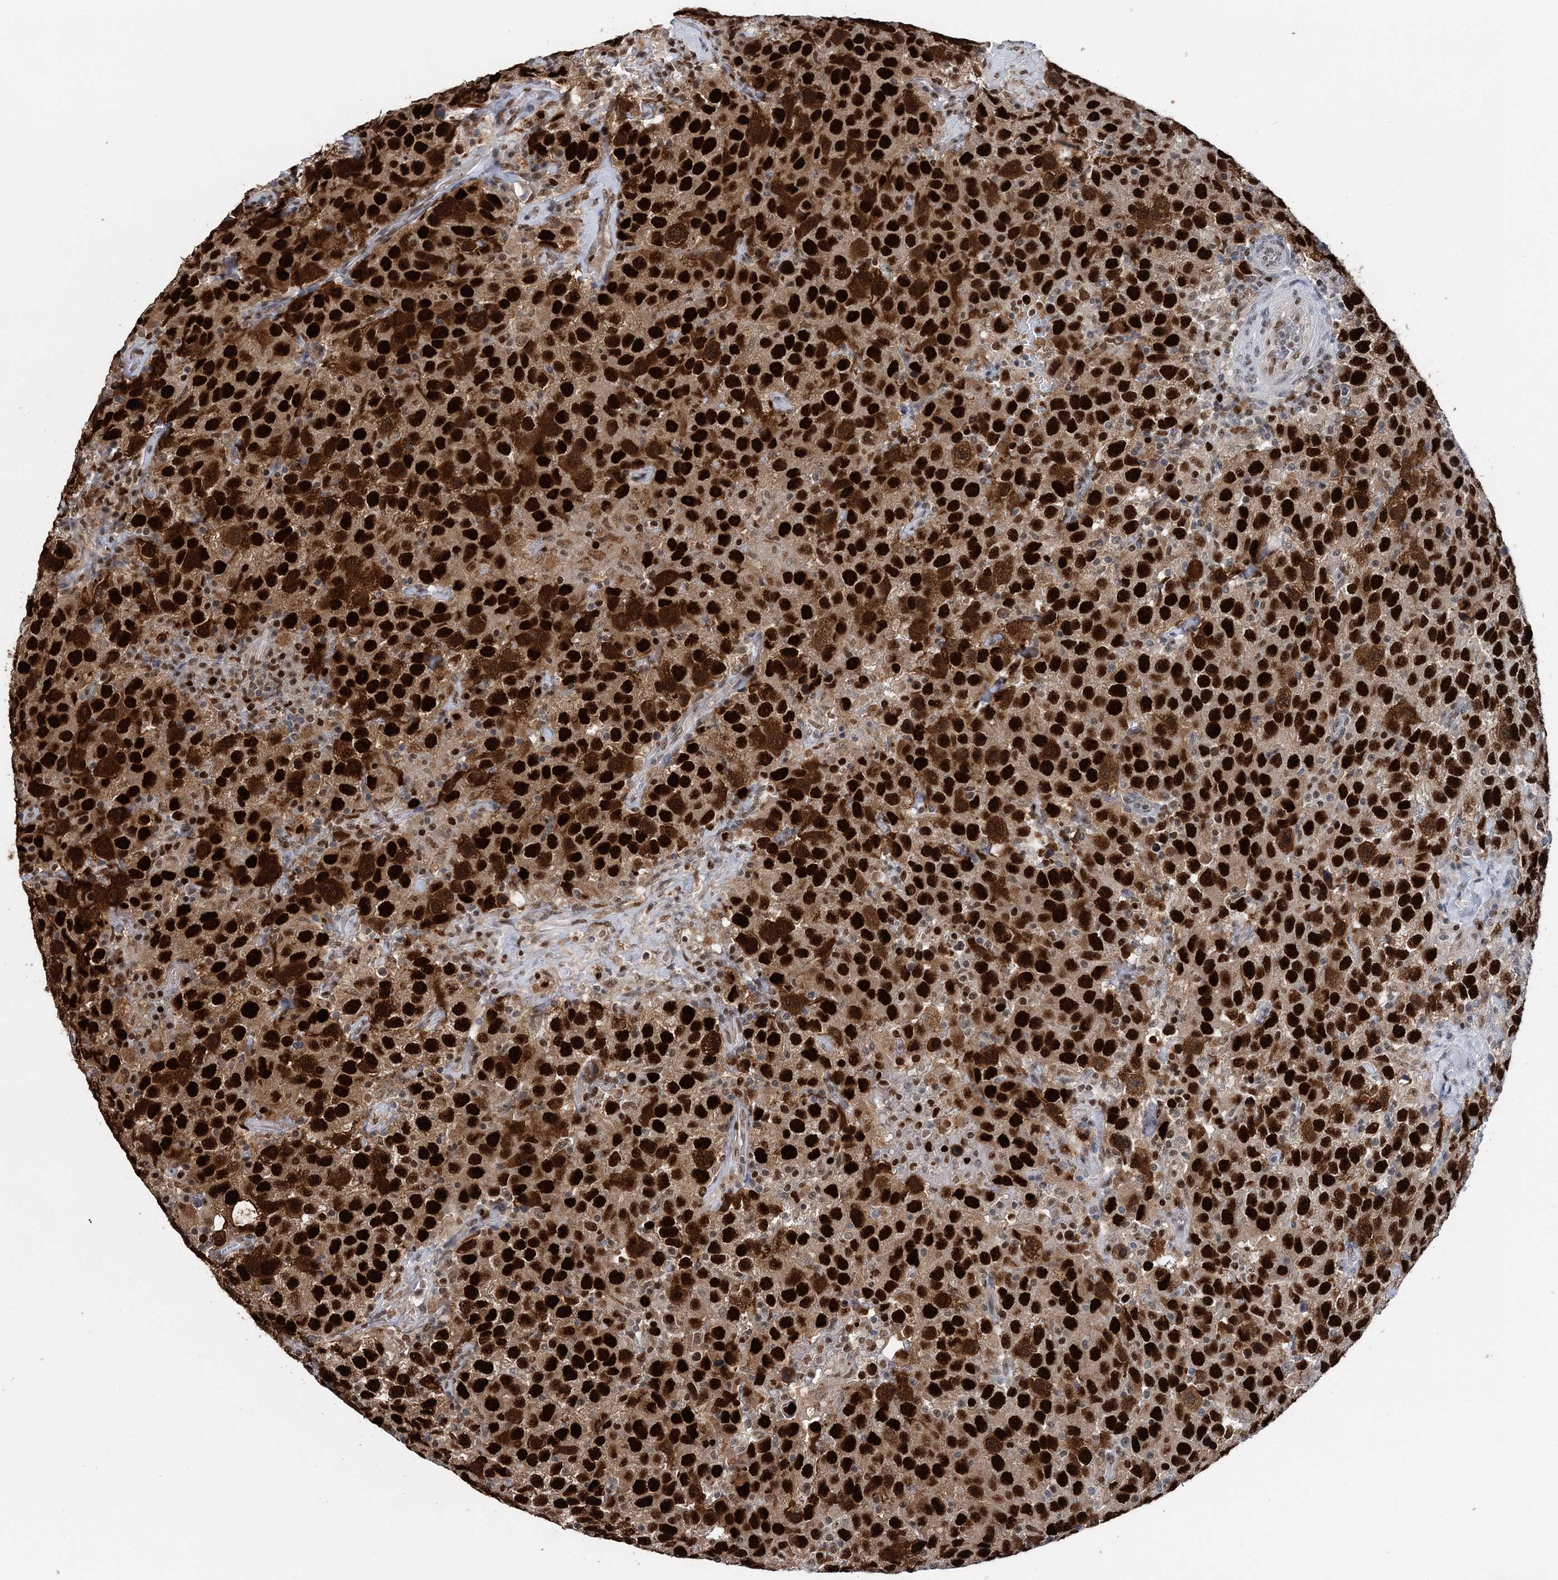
{"staining": {"intensity": "strong", "quantity": ">75%", "location": "cytoplasmic/membranous,nuclear"}, "tissue": "testis cancer", "cell_type": "Tumor cells", "image_type": "cancer", "snomed": [{"axis": "morphology", "description": "Seminoma, NOS"}, {"axis": "topography", "description": "Testis"}], "caption": "IHC of testis cancer exhibits high levels of strong cytoplasmic/membranous and nuclear expression in approximately >75% of tumor cells.", "gene": "HAT1", "patient": {"sex": "male", "age": 41}}